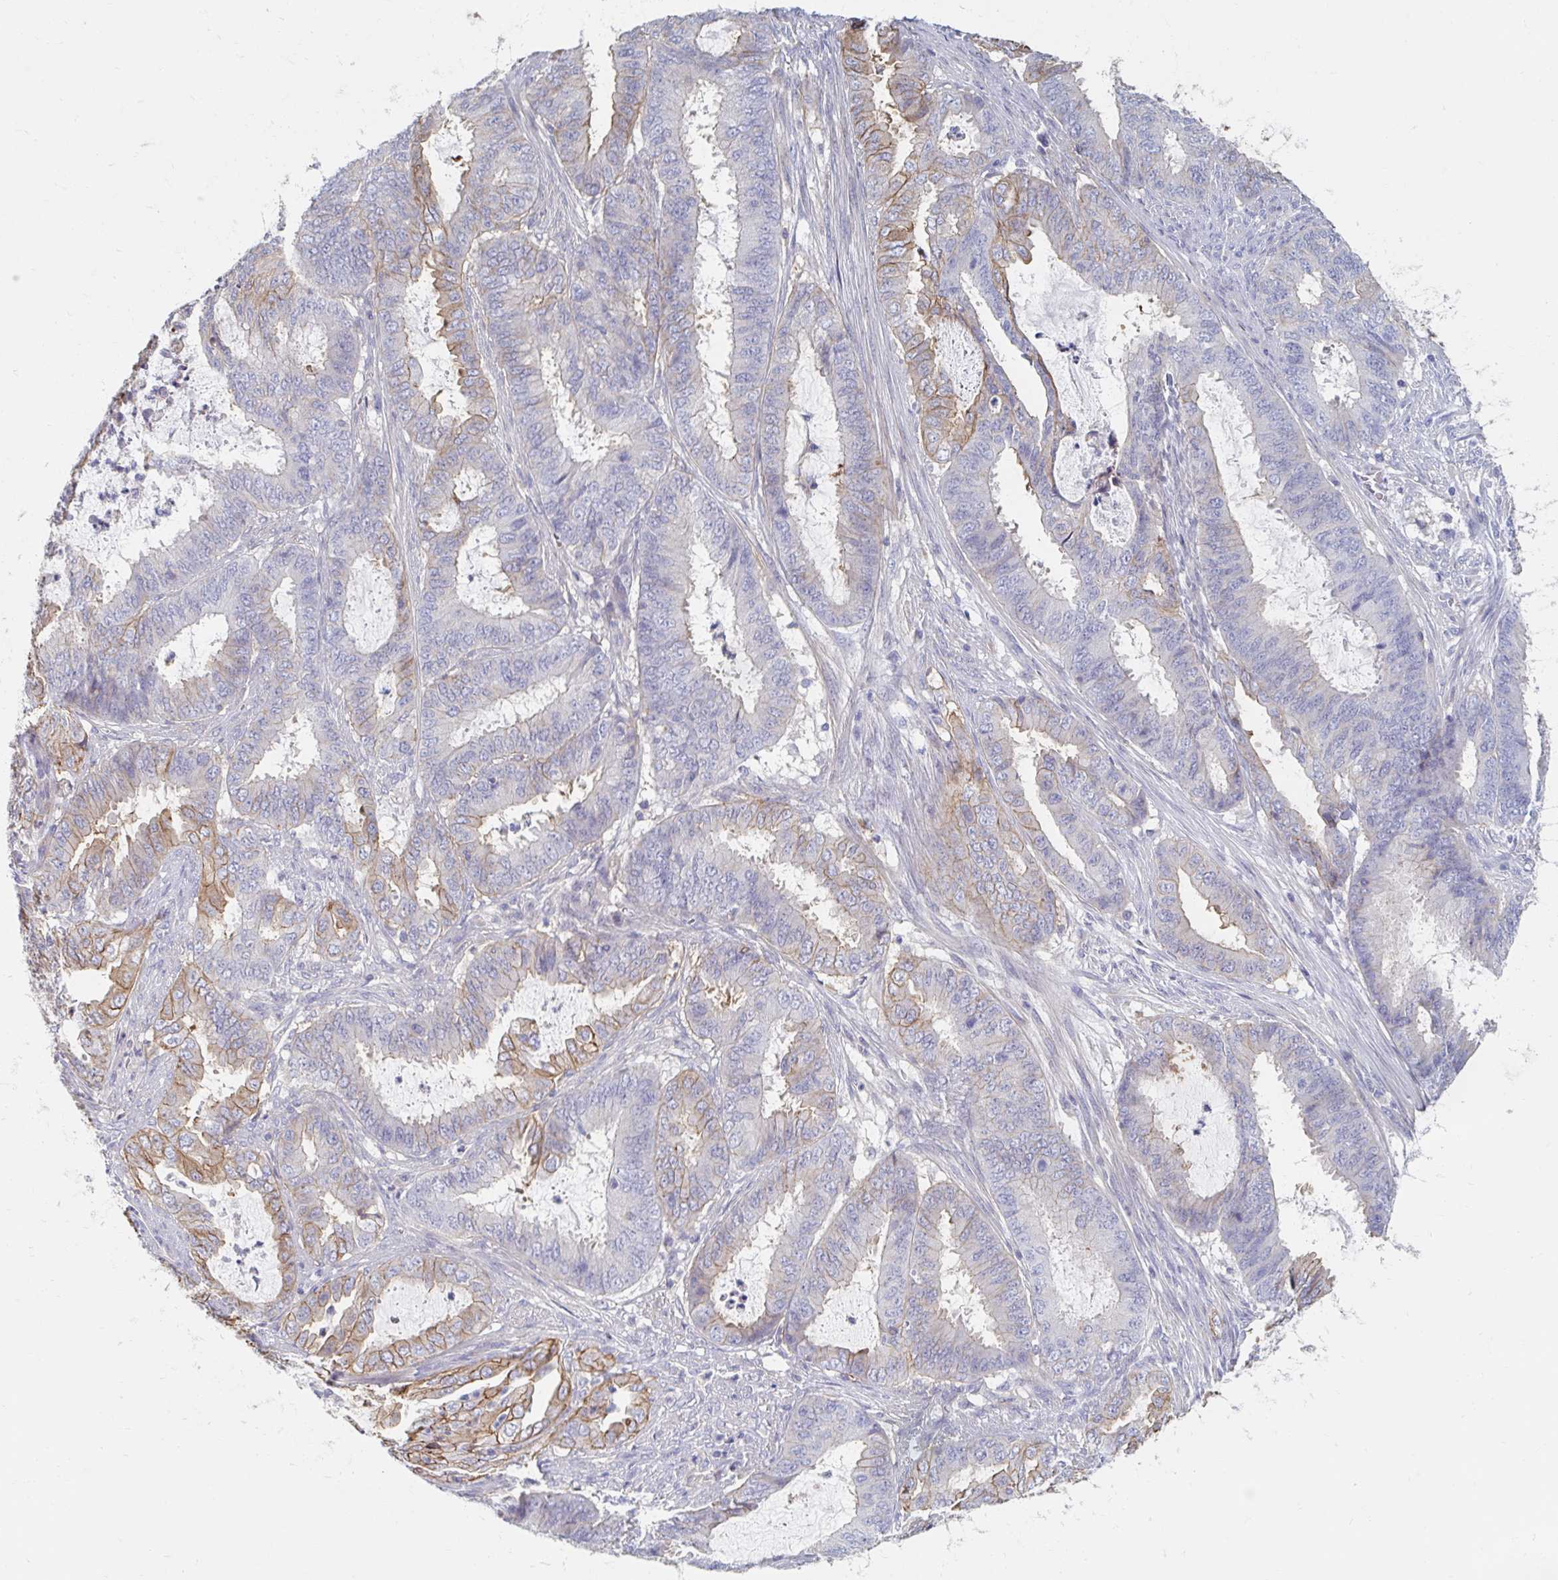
{"staining": {"intensity": "moderate", "quantity": "25%-75%", "location": "cytoplasmic/membranous"}, "tissue": "endometrial cancer", "cell_type": "Tumor cells", "image_type": "cancer", "snomed": [{"axis": "morphology", "description": "Adenocarcinoma, NOS"}, {"axis": "topography", "description": "Endometrium"}], "caption": "A brown stain labels moderate cytoplasmic/membranous expression of a protein in human endometrial cancer (adenocarcinoma) tumor cells.", "gene": "MYLK2", "patient": {"sex": "female", "age": 51}}